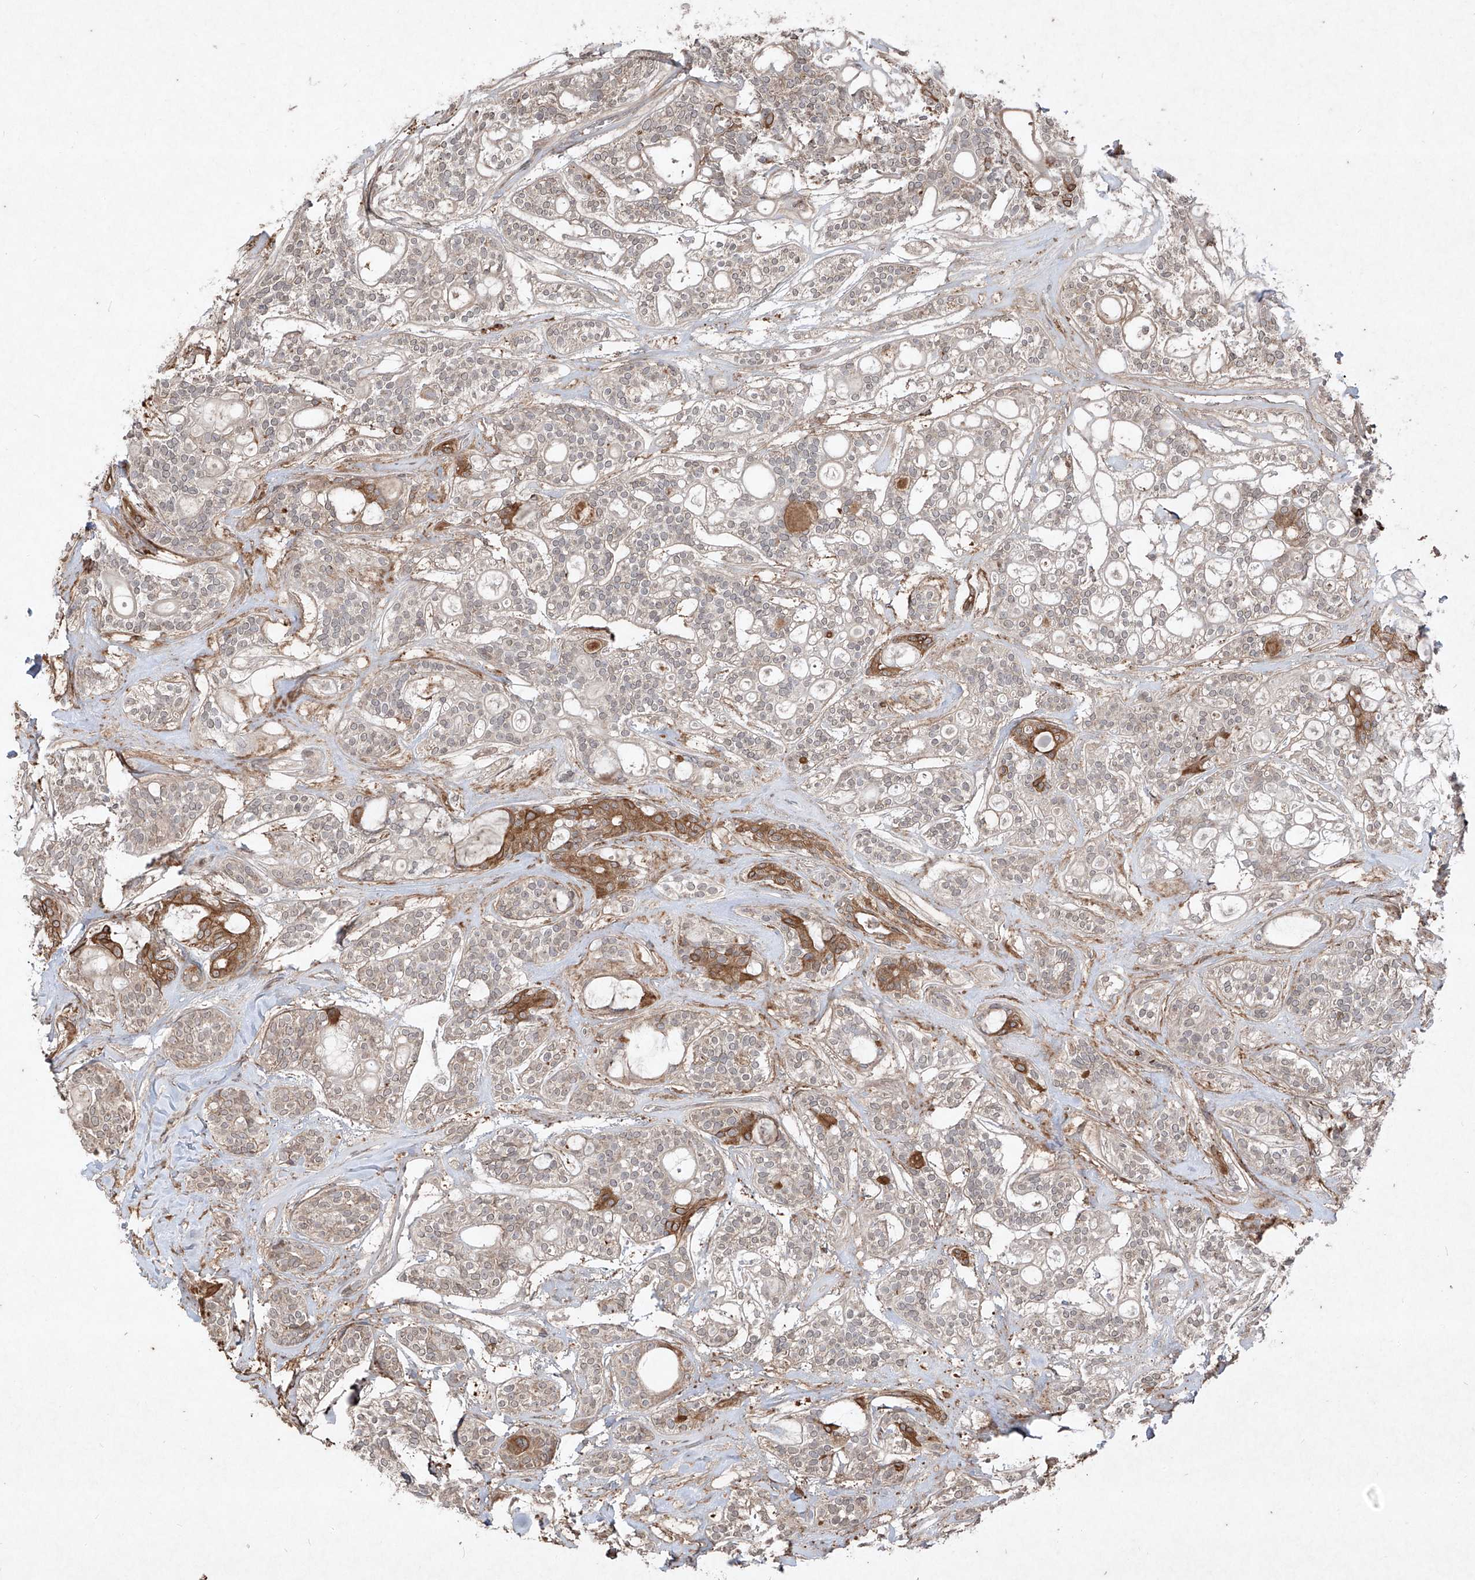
{"staining": {"intensity": "strong", "quantity": "<25%", "location": "cytoplasmic/membranous"}, "tissue": "head and neck cancer", "cell_type": "Tumor cells", "image_type": "cancer", "snomed": [{"axis": "morphology", "description": "Adenocarcinoma, NOS"}, {"axis": "topography", "description": "Head-Neck"}], "caption": "About <25% of tumor cells in human head and neck cancer (adenocarcinoma) reveal strong cytoplasmic/membranous protein positivity as visualized by brown immunohistochemical staining.", "gene": "ABCD3", "patient": {"sex": "male", "age": 66}}